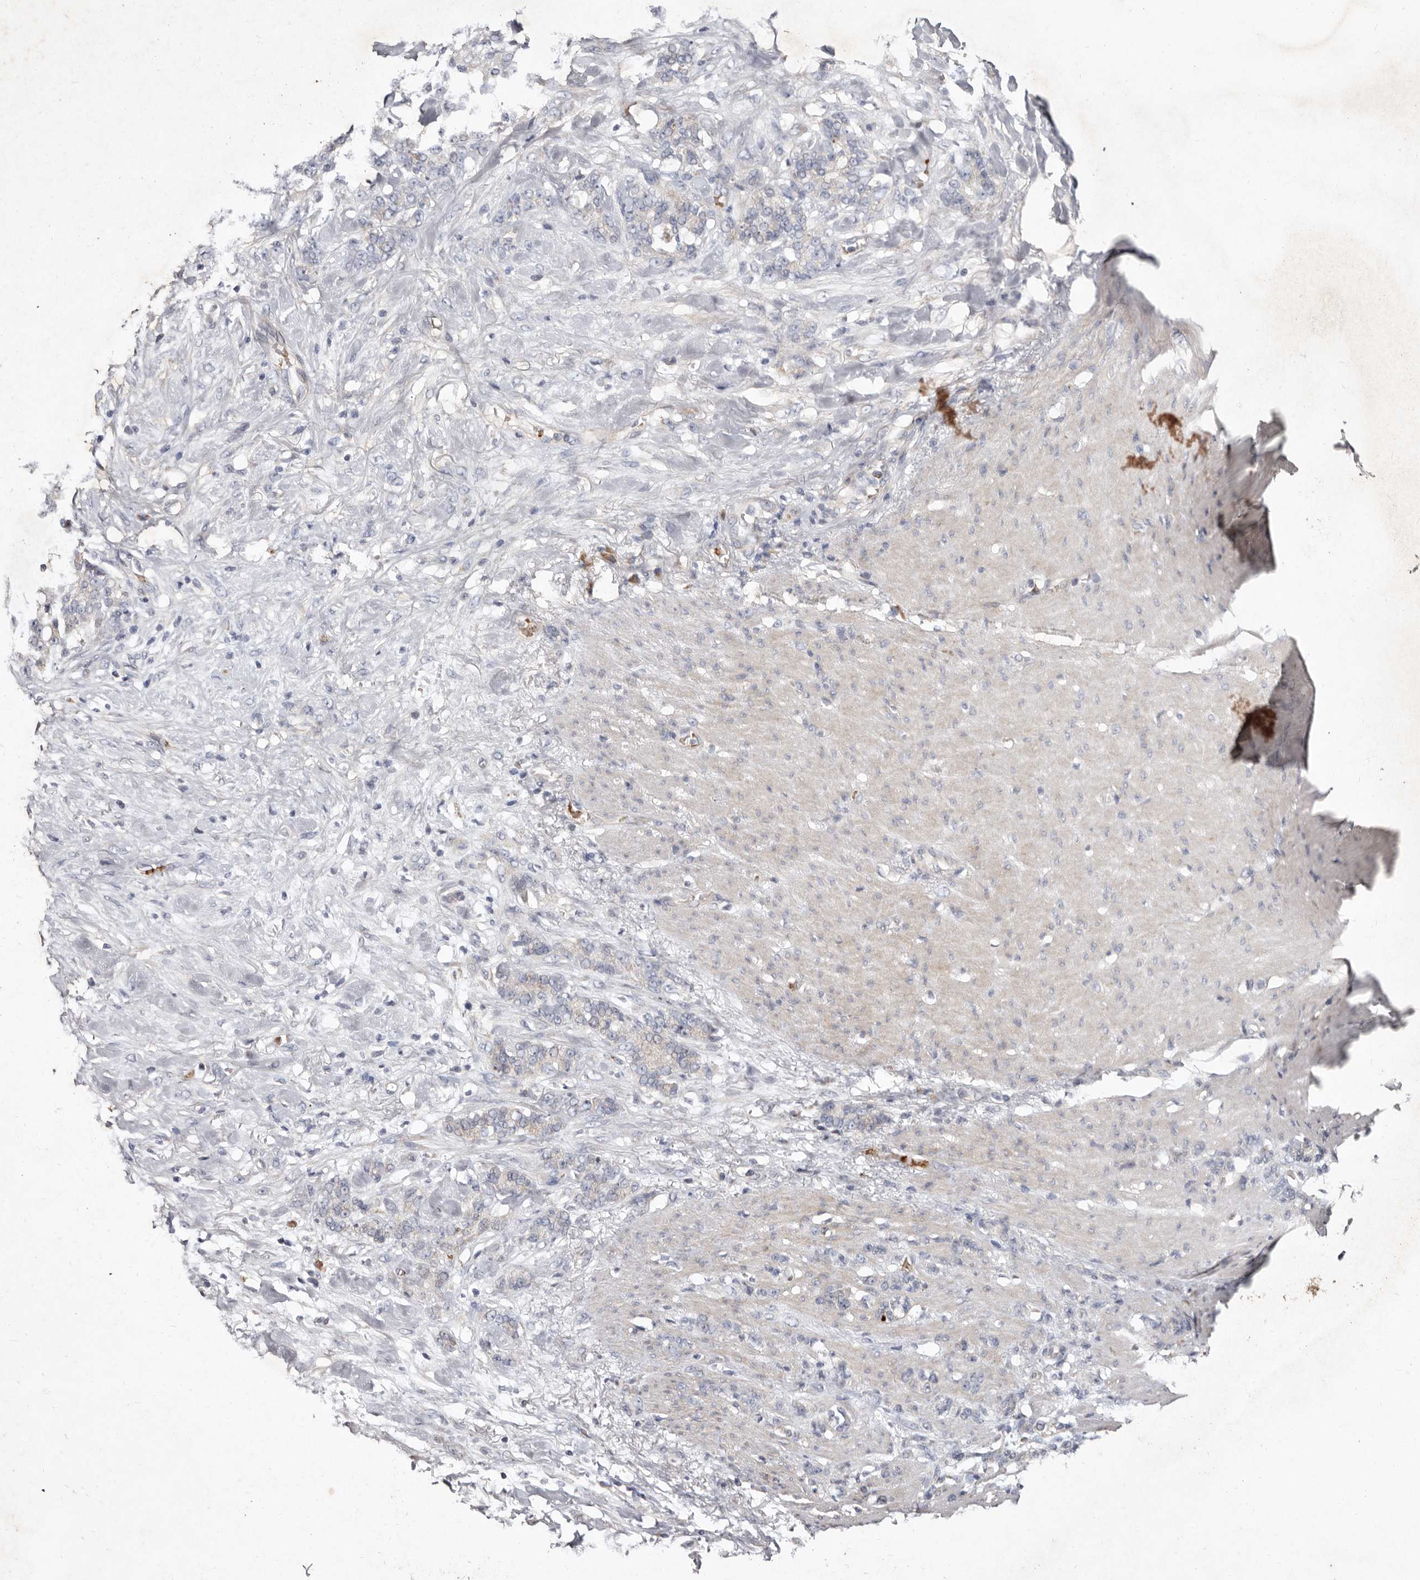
{"staining": {"intensity": "negative", "quantity": "none", "location": "none"}, "tissue": "stomach cancer", "cell_type": "Tumor cells", "image_type": "cancer", "snomed": [{"axis": "morphology", "description": "Adenocarcinoma, NOS"}, {"axis": "topography", "description": "Stomach, lower"}], "caption": "Tumor cells are negative for brown protein staining in stomach cancer.", "gene": "SLC25A20", "patient": {"sex": "male", "age": 88}}